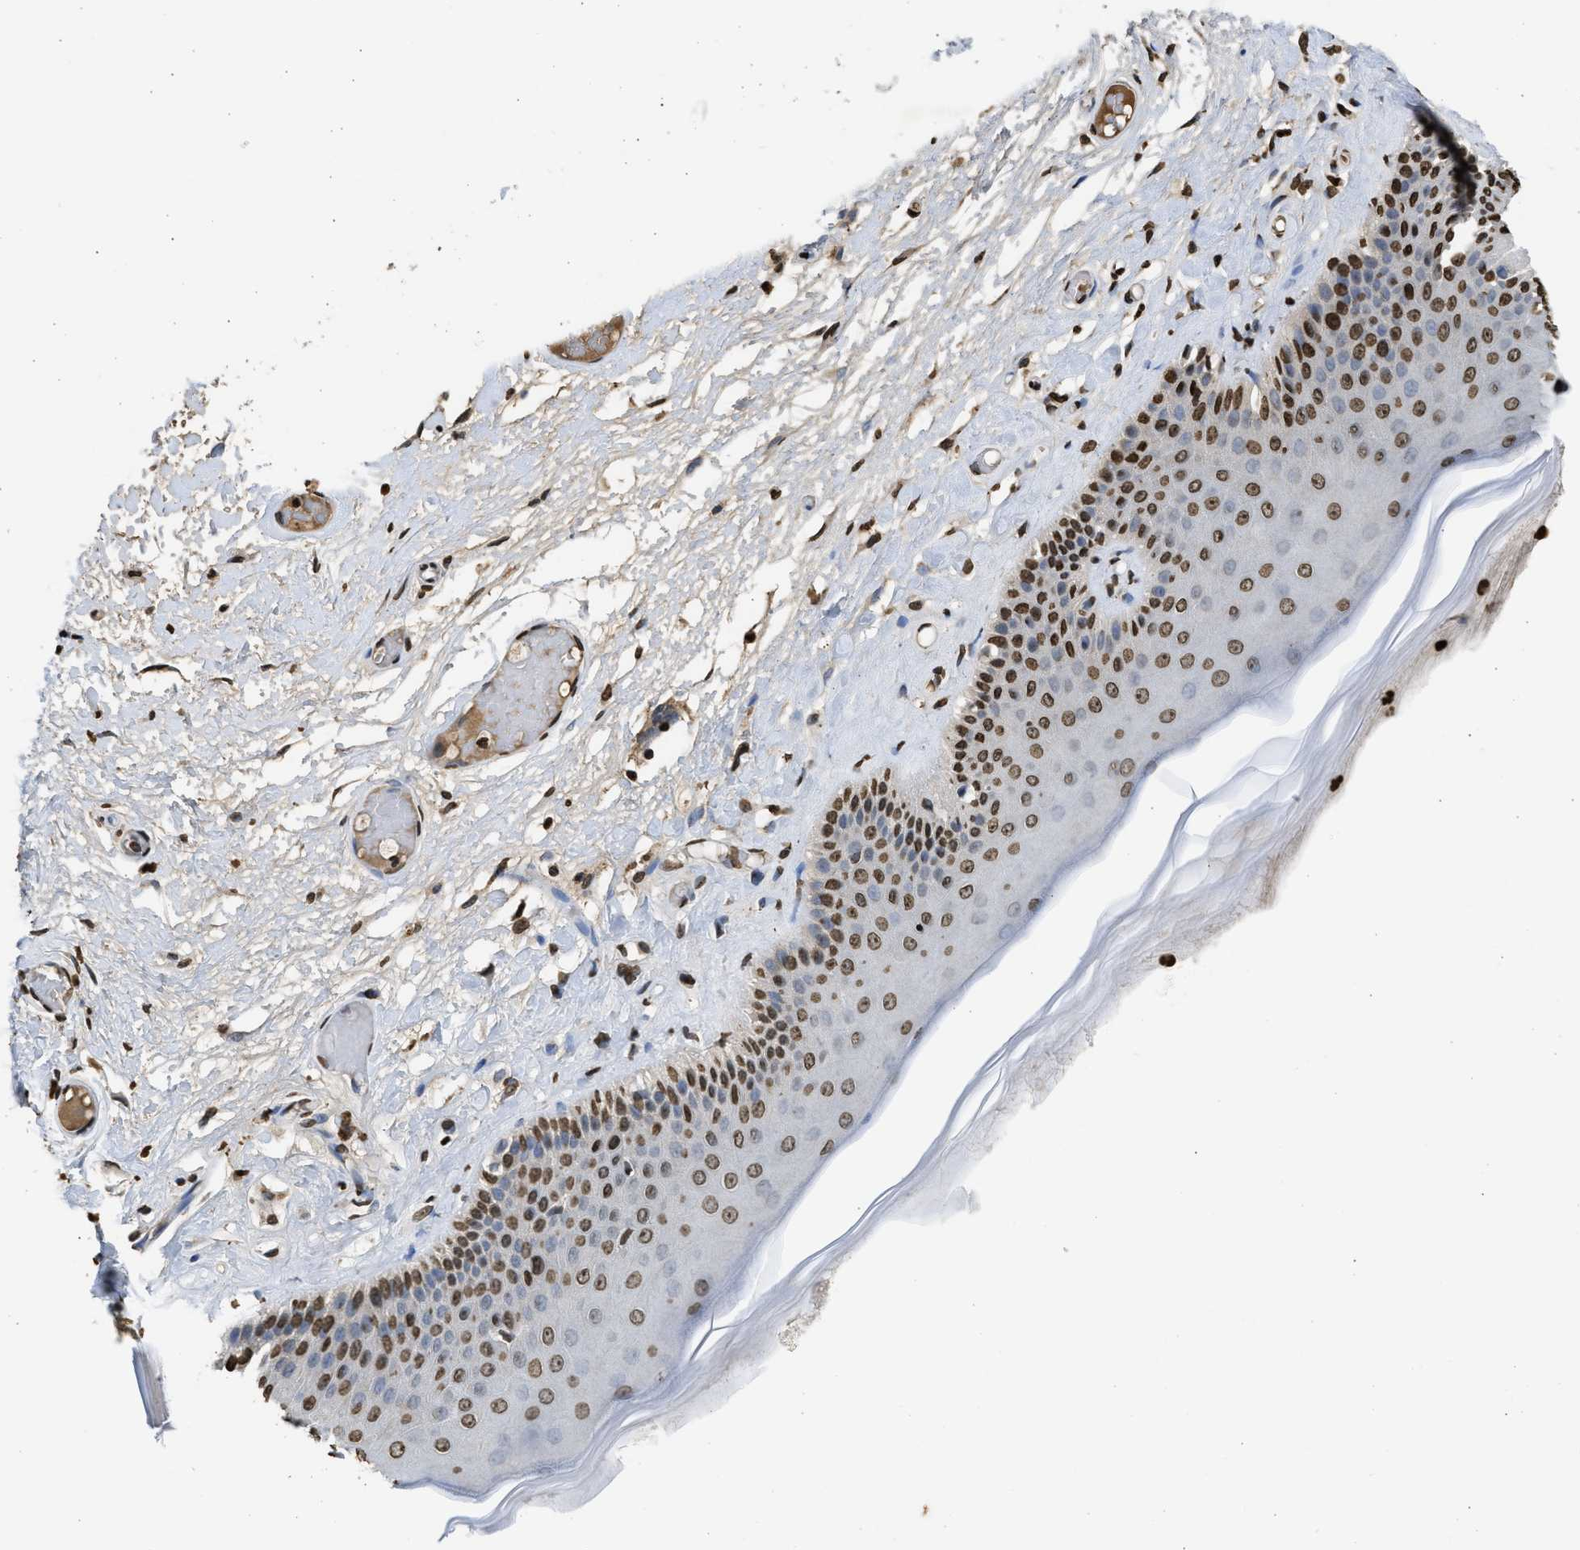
{"staining": {"intensity": "moderate", "quantity": ">75%", "location": "nuclear"}, "tissue": "skin", "cell_type": "Epidermal cells", "image_type": "normal", "snomed": [{"axis": "morphology", "description": "Normal tissue, NOS"}, {"axis": "topography", "description": "Vulva"}], "caption": "A medium amount of moderate nuclear expression is seen in about >75% of epidermal cells in unremarkable skin.", "gene": "RRAGC", "patient": {"sex": "female", "age": 73}}